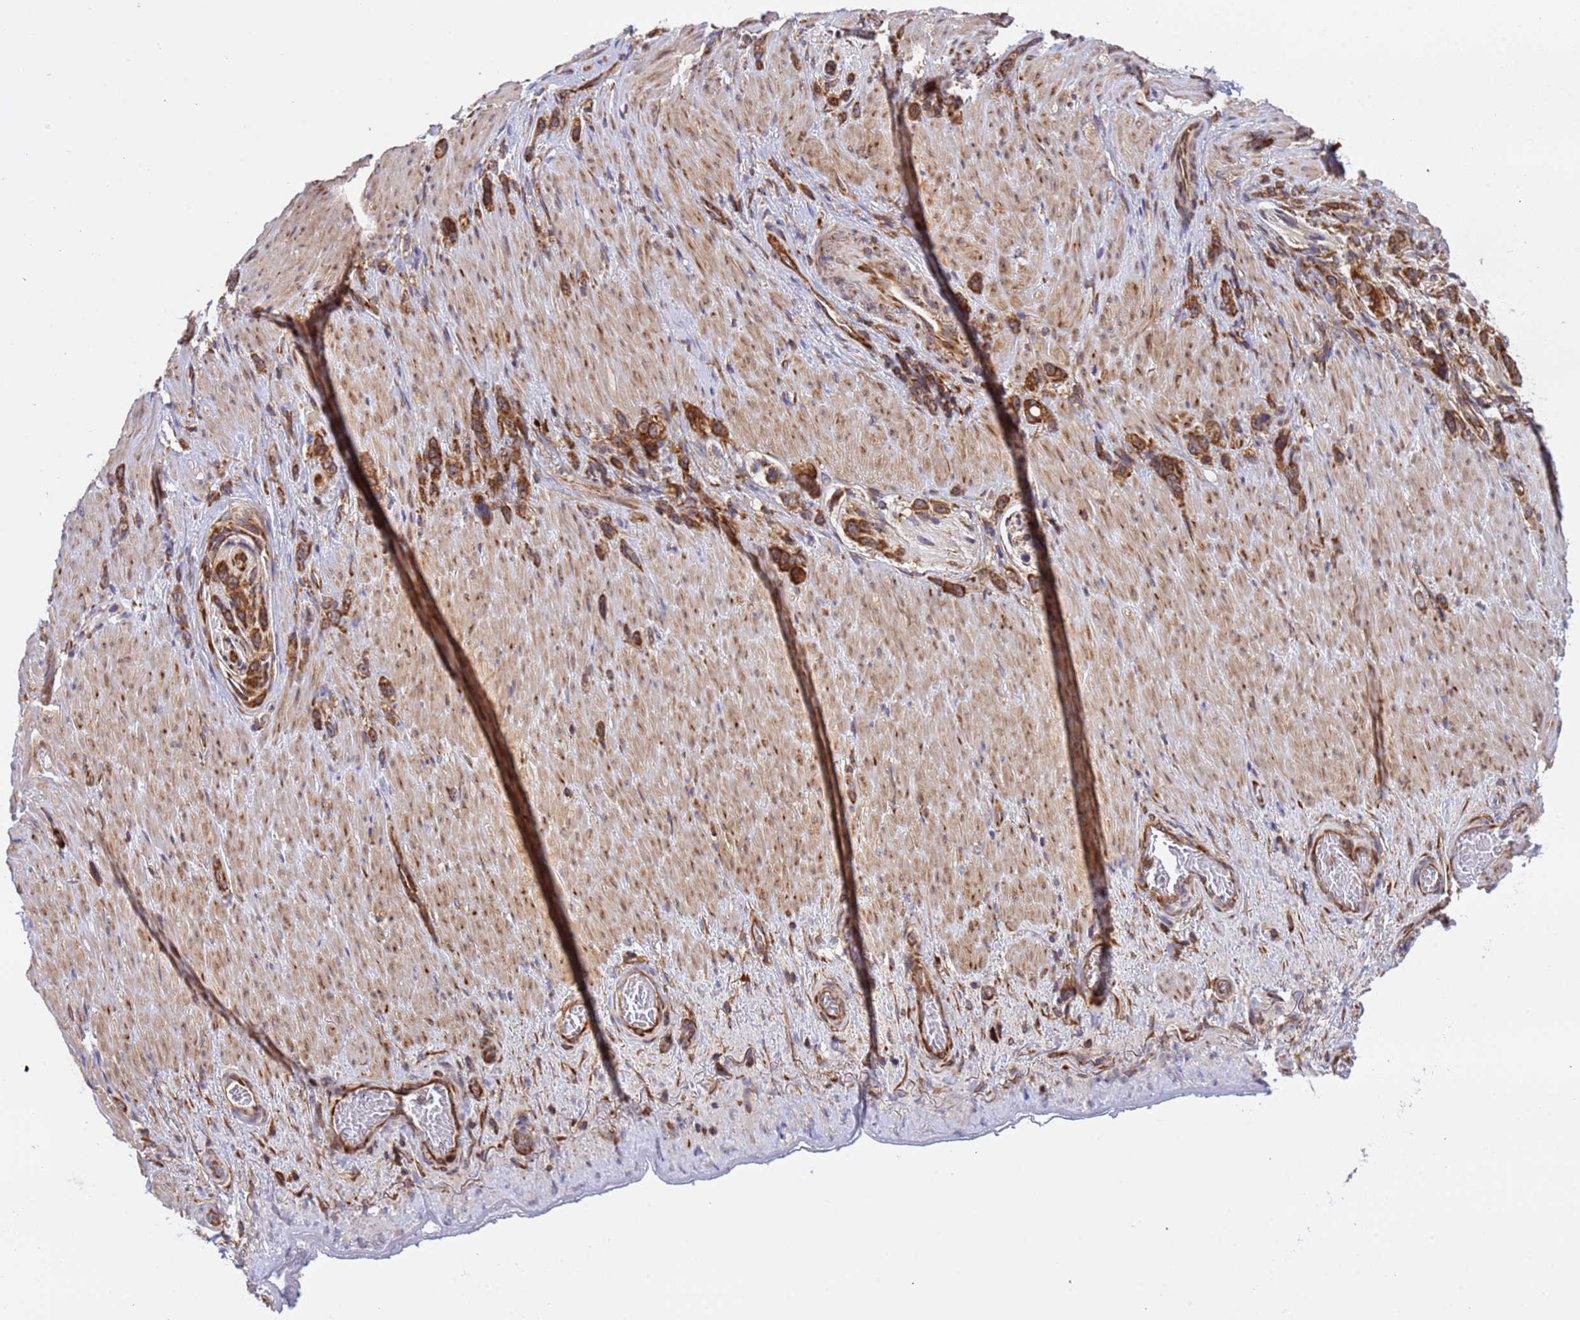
{"staining": {"intensity": "strong", "quantity": ">75%", "location": "cytoplasmic/membranous"}, "tissue": "stomach cancer", "cell_type": "Tumor cells", "image_type": "cancer", "snomed": [{"axis": "morphology", "description": "Adenocarcinoma, NOS"}, {"axis": "topography", "description": "Stomach"}], "caption": "There is high levels of strong cytoplasmic/membranous staining in tumor cells of stomach adenocarcinoma, as demonstrated by immunohistochemical staining (brown color).", "gene": "RPL36", "patient": {"sex": "female", "age": 65}}